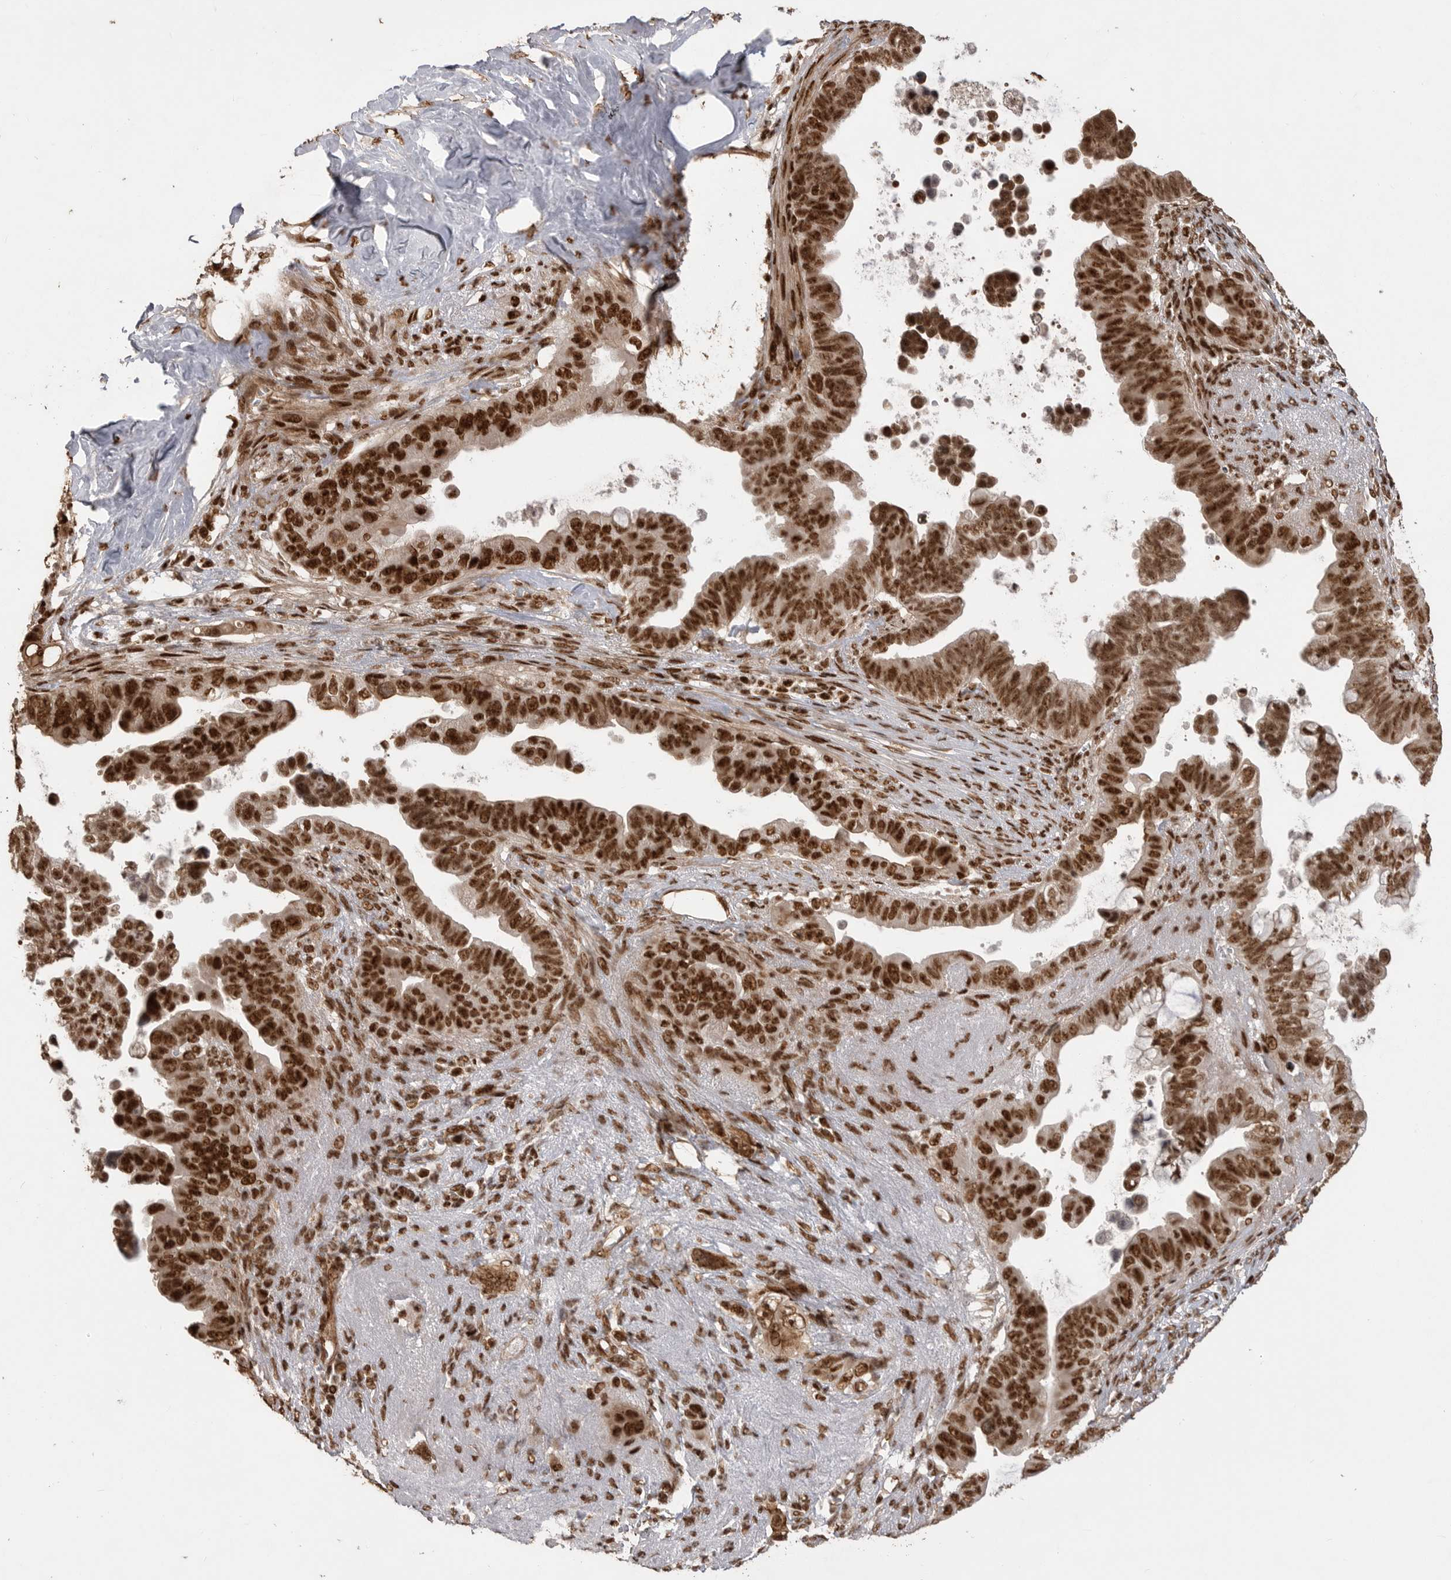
{"staining": {"intensity": "strong", "quantity": ">75%", "location": "nuclear"}, "tissue": "pancreatic cancer", "cell_type": "Tumor cells", "image_type": "cancer", "snomed": [{"axis": "morphology", "description": "Adenocarcinoma, NOS"}, {"axis": "topography", "description": "Pancreas"}], "caption": "Immunohistochemistry (IHC) staining of adenocarcinoma (pancreatic), which reveals high levels of strong nuclear positivity in about >75% of tumor cells indicating strong nuclear protein positivity. The staining was performed using DAB (brown) for protein detection and nuclei were counterstained in hematoxylin (blue).", "gene": "PPP1R8", "patient": {"sex": "female", "age": 72}}